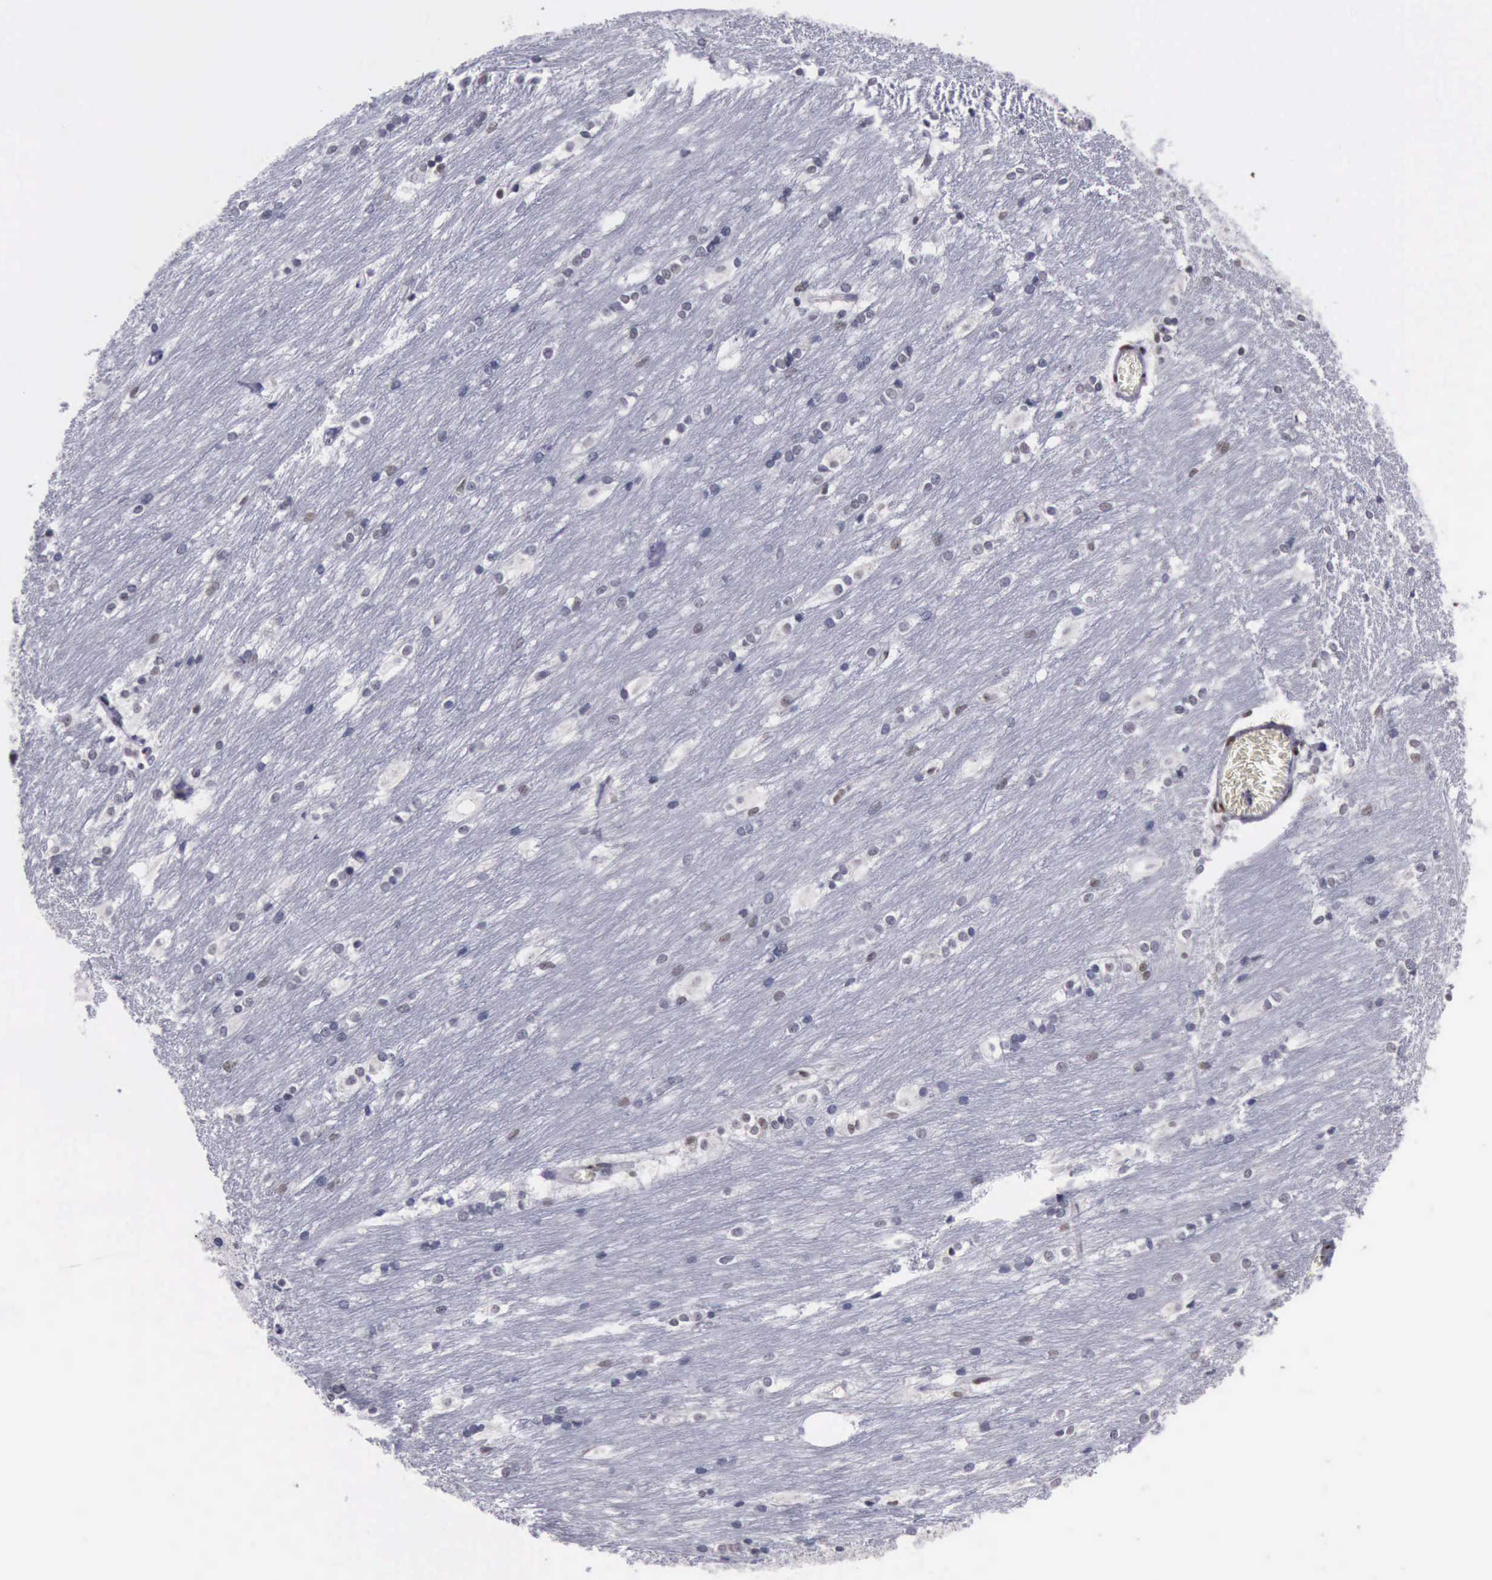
{"staining": {"intensity": "weak", "quantity": "<25%", "location": "nuclear"}, "tissue": "caudate", "cell_type": "Glial cells", "image_type": "normal", "snomed": [{"axis": "morphology", "description": "Normal tissue, NOS"}, {"axis": "topography", "description": "Lateral ventricle wall"}], "caption": "Immunohistochemistry (IHC) histopathology image of benign caudate: caudate stained with DAB (3,3'-diaminobenzidine) displays no significant protein staining in glial cells. (DAB immunohistochemistry, high magnification).", "gene": "YY1", "patient": {"sex": "female", "age": 19}}